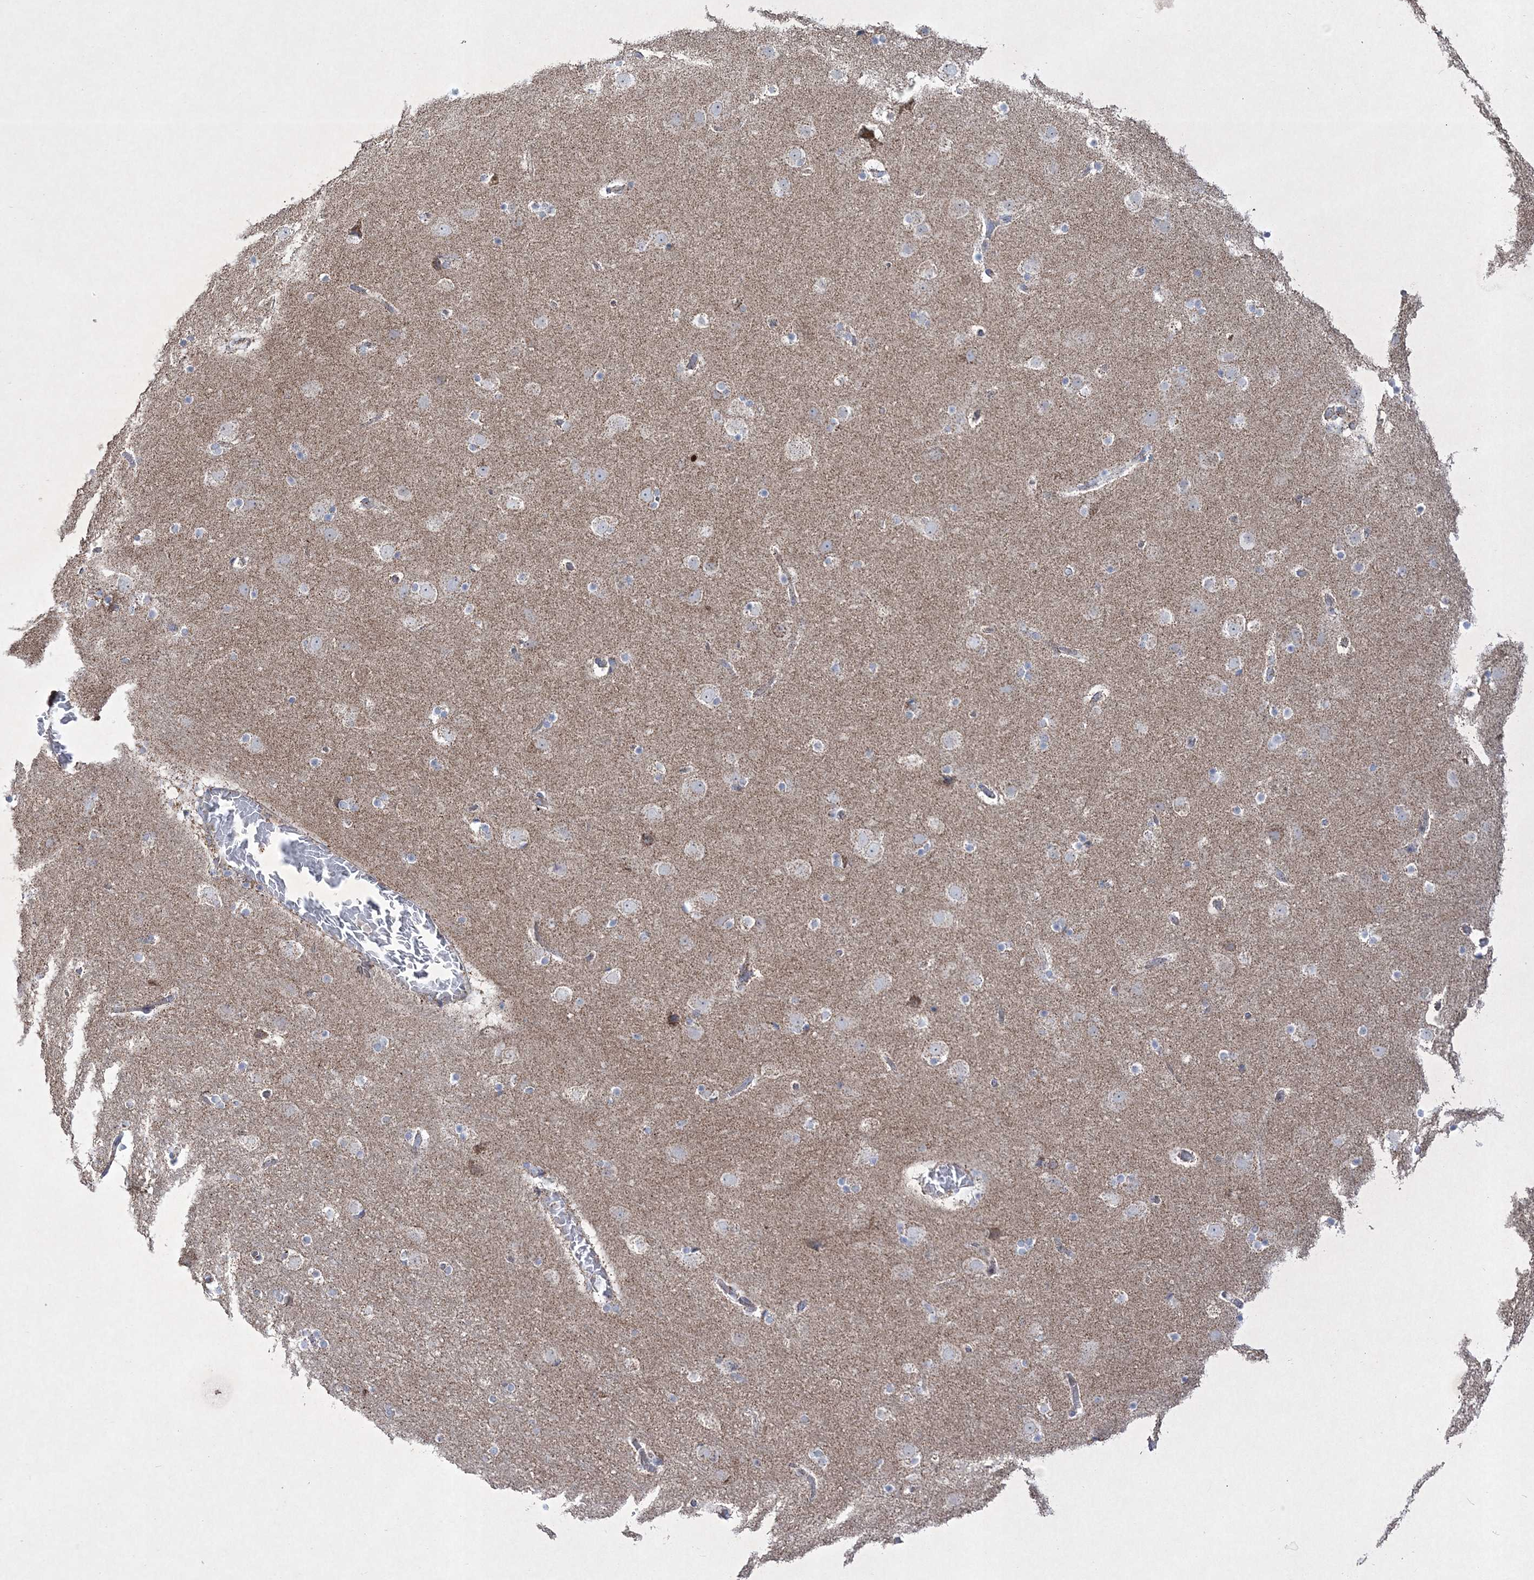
{"staining": {"intensity": "negative", "quantity": "none", "location": "none"}, "tissue": "cerebral cortex", "cell_type": "Endothelial cells", "image_type": "normal", "snomed": [{"axis": "morphology", "description": "Normal tissue, NOS"}, {"axis": "topography", "description": "Cerebral cortex"}], "caption": "IHC micrograph of unremarkable cerebral cortex: human cerebral cortex stained with DAB displays no significant protein expression in endothelial cells.", "gene": "RICTOR", "patient": {"sex": "male", "age": 57}}